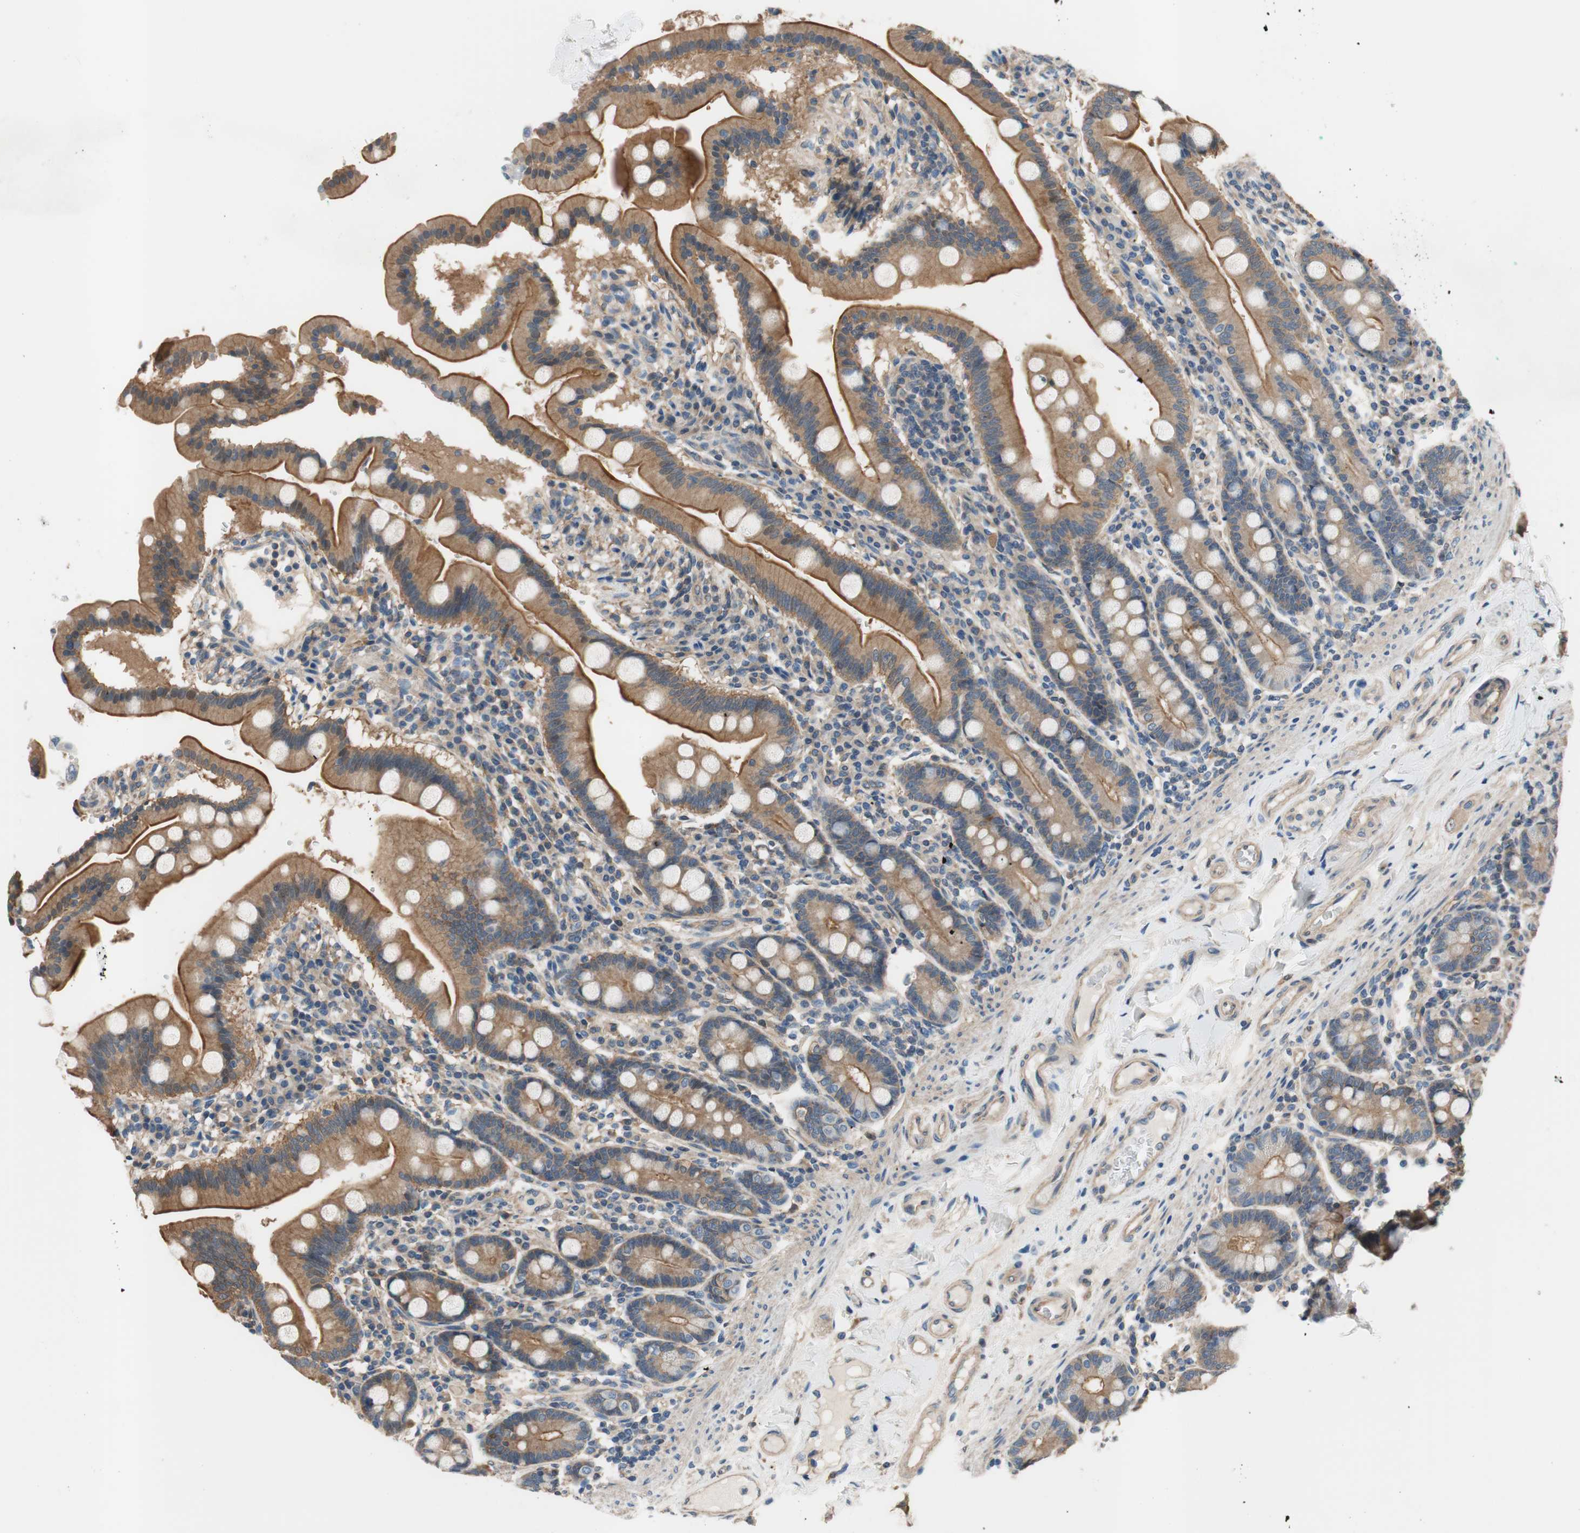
{"staining": {"intensity": "moderate", "quantity": ">75%", "location": "cytoplasmic/membranous"}, "tissue": "duodenum", "cell_type": "Glandular cells", "image_type": "normal", "snomed": [{"axis": "morphology", "description": "Normal tissue, NOS"}, {"axis": "topography", "description": "Duodenum"}], "caption": "Immunohistochemical staining of normal duodenum reveals moderate cytoplasmic/membranous protein positivity in about >75% of glandular cells. The protein is shown in brown color, while the nuclei are stained blue.", "gene": "CALML3", "patient": {"sex": "male", "age": 50}}